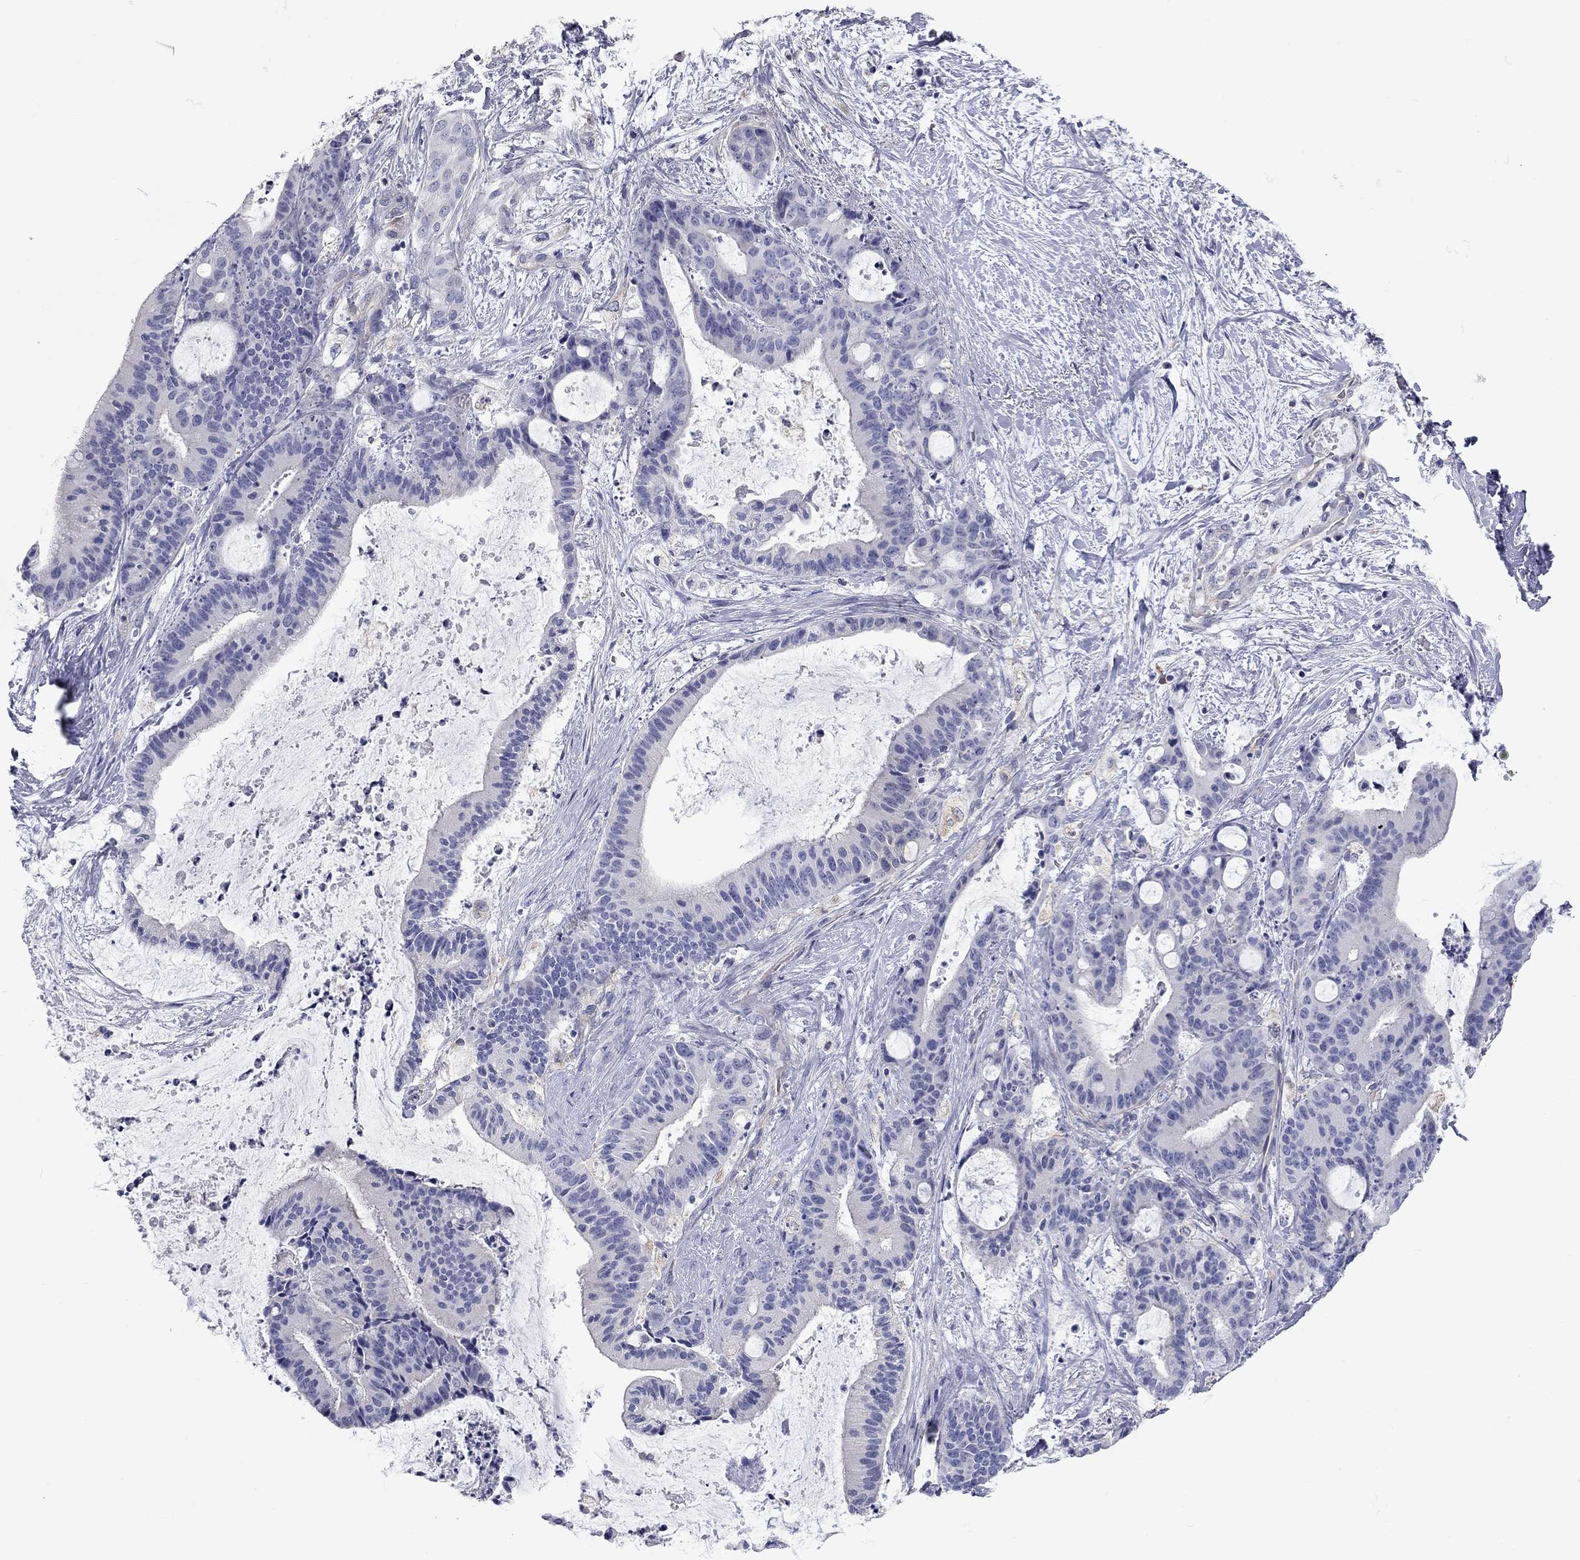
{"staining": {"intensity": "negative", "quantity": "none", "location": "none"}, "tissue": "liver cancer", "cell_type": "Tumor cells", "image_type": "cancer", "snomed": [{"axis": "morphology", "description": "Cholangiocarcinoma"}, {"axis": "topography", "description": "Liver"}], "caption": "Tumor cells are negative for brown protein staining in cholangiocarcinoma (liver).", "gene": "C10orf90", "patient": {"sex": "female", "age": 73}}